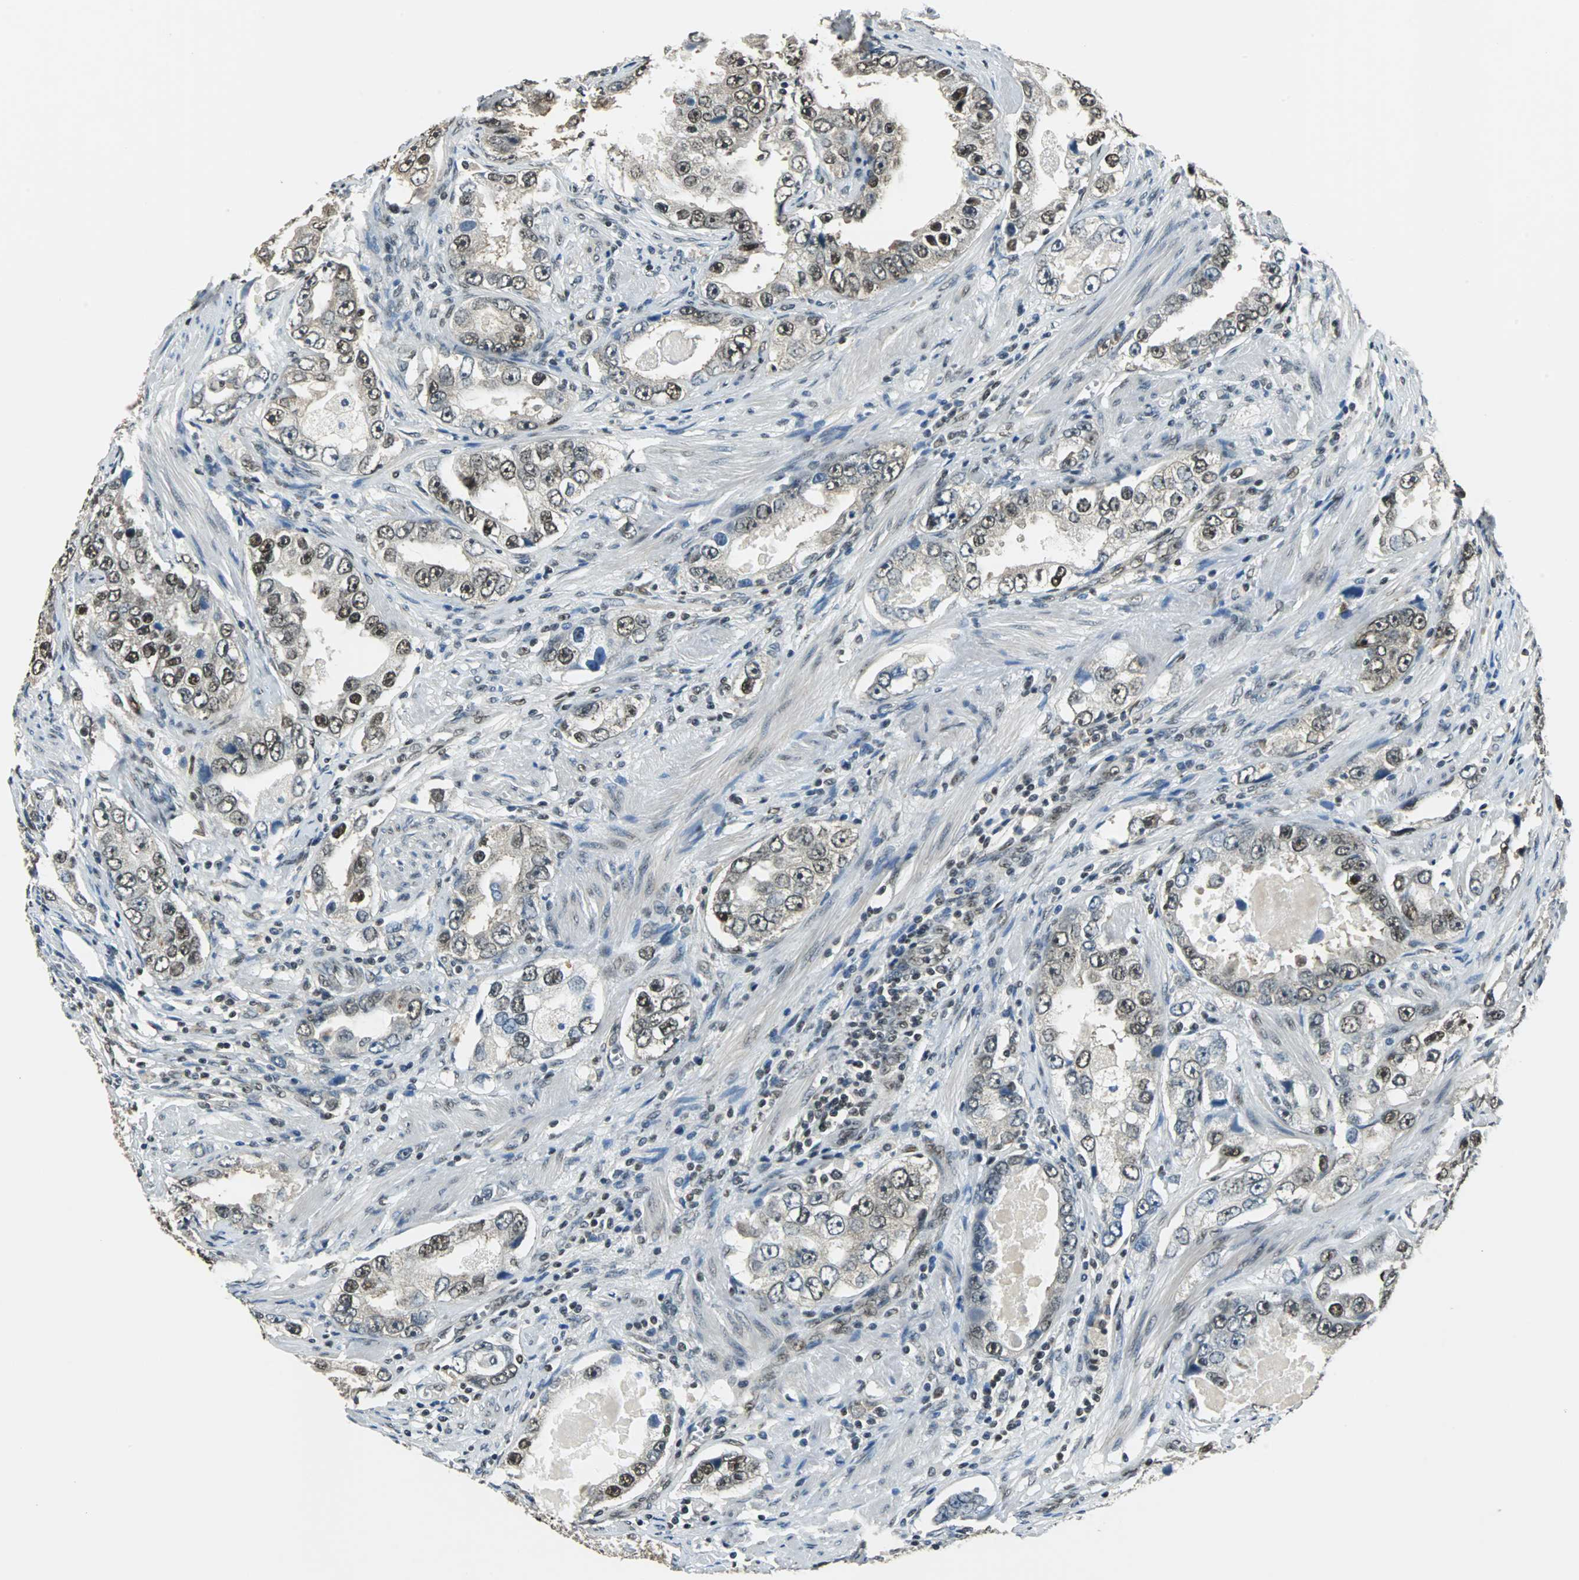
{"staining": {"intensity": "moderate", "quantity": ">75%", "location": "cytoplasmic/membranous,nuclear"}, "tissue": "prostate cancer", "cell_type": "Tumor cells", "image_type": "cancer", "snomed": [{"axis": "morphology", "description": "Adenocarcinoma, High grade"}, {"axis": "topography", "description": "Prostate"}], "caption": "The immunohistochemical stain shows moderate cytoplasmic/membranous and nuclear expression in tumor cells of prostate adenocarcinoma (high-grade) tissue.", "gene": "RBM14", "patient": {"sex": "male", "age": 63}}